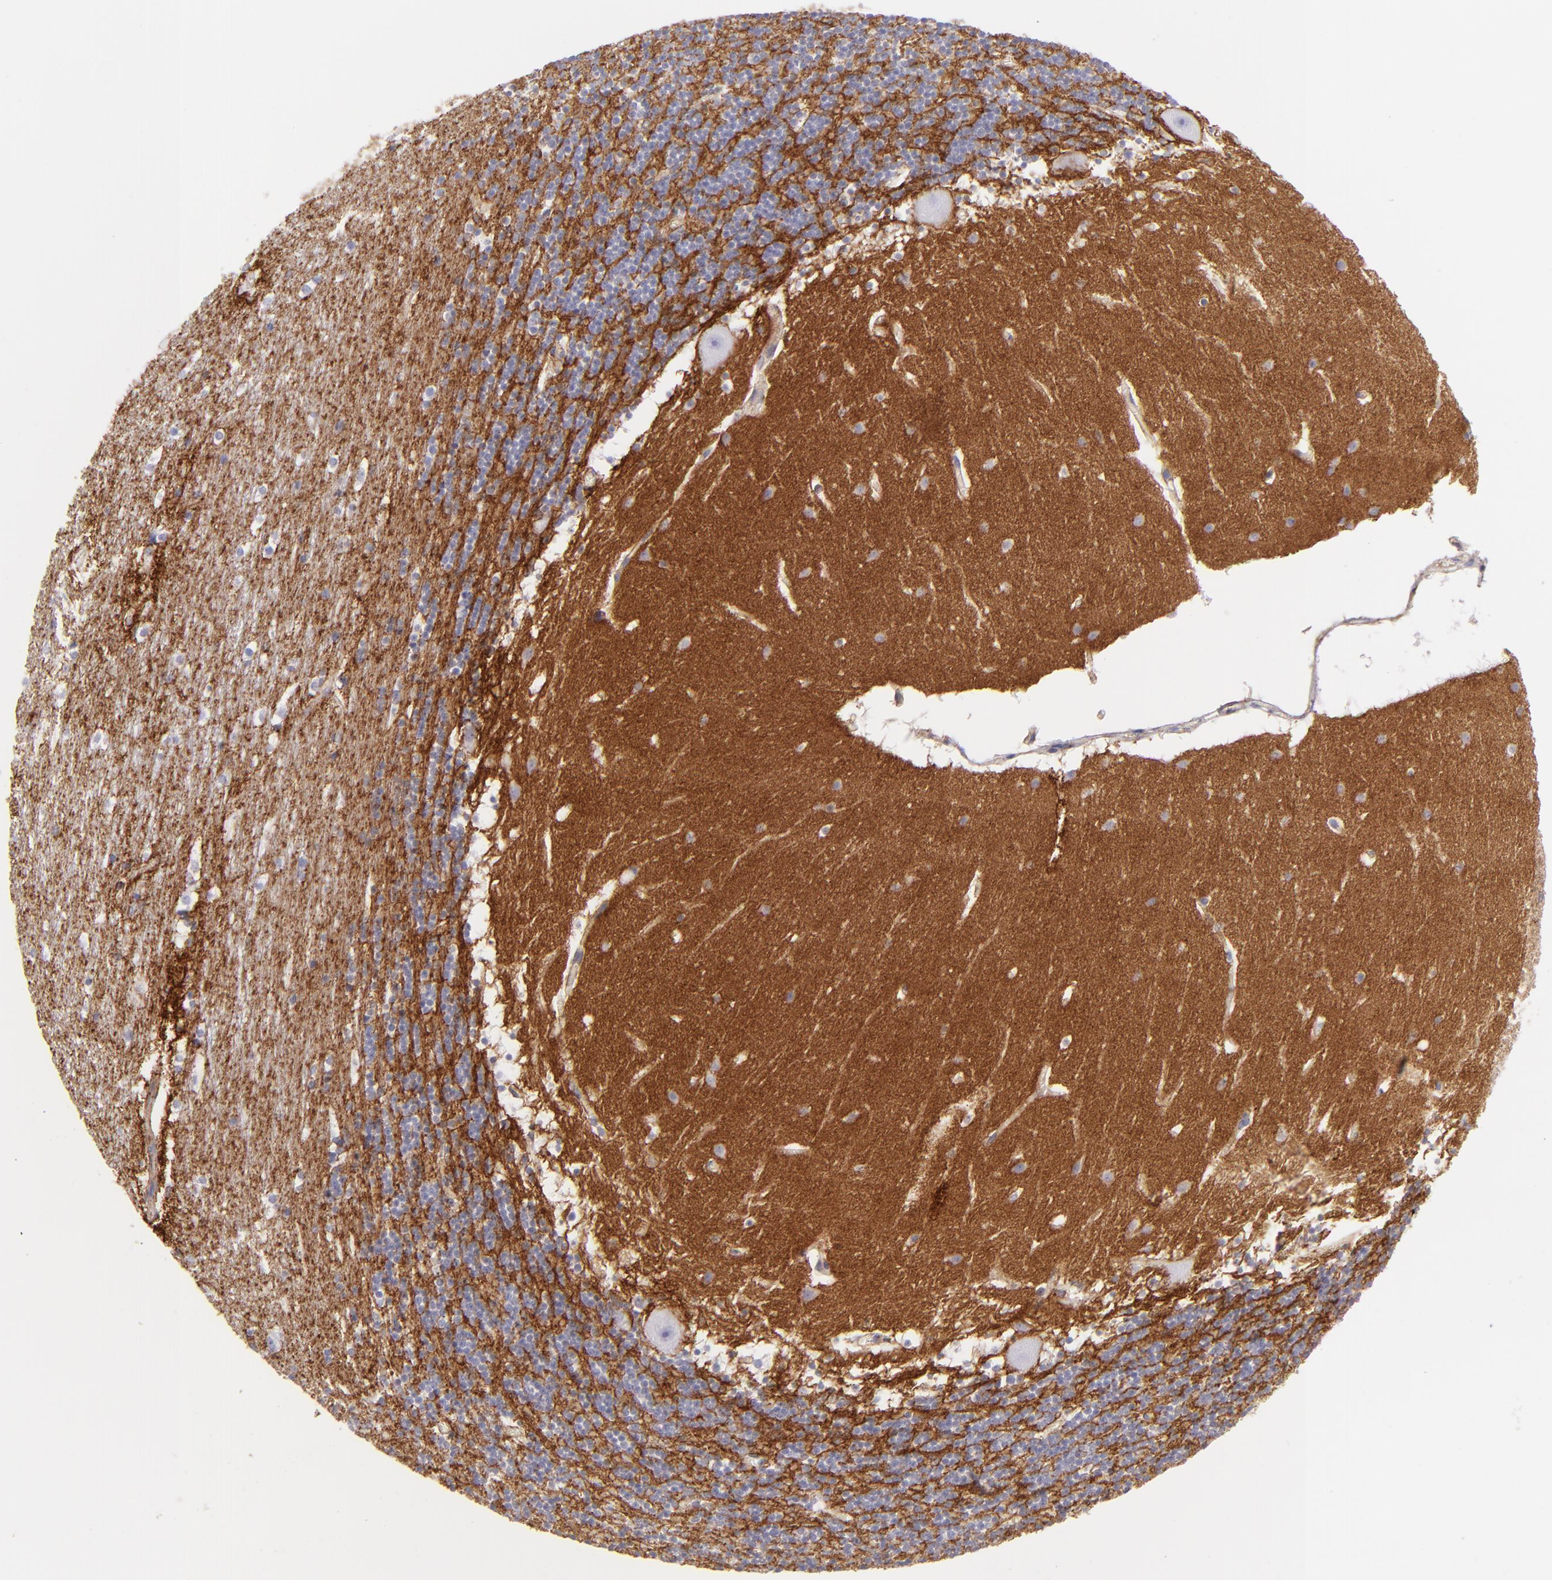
{"staining": {"intensity": "negative", "quantity": "none", "location": "none"}, "tissue": "cerebellum", "cell_type": "Cells in granular layer", "image_type": "normal", "snomed": [{"axis": "morphology", "description": "Normal tissue, NOS"}, {"axis": "topography", "description": "Cerebellum"}], "caption": "A micrograph of human cerebellum is negative for staining in cells in granular layer.", "gene": "CD81", "patient": {"sex": "male", "age": 45}}